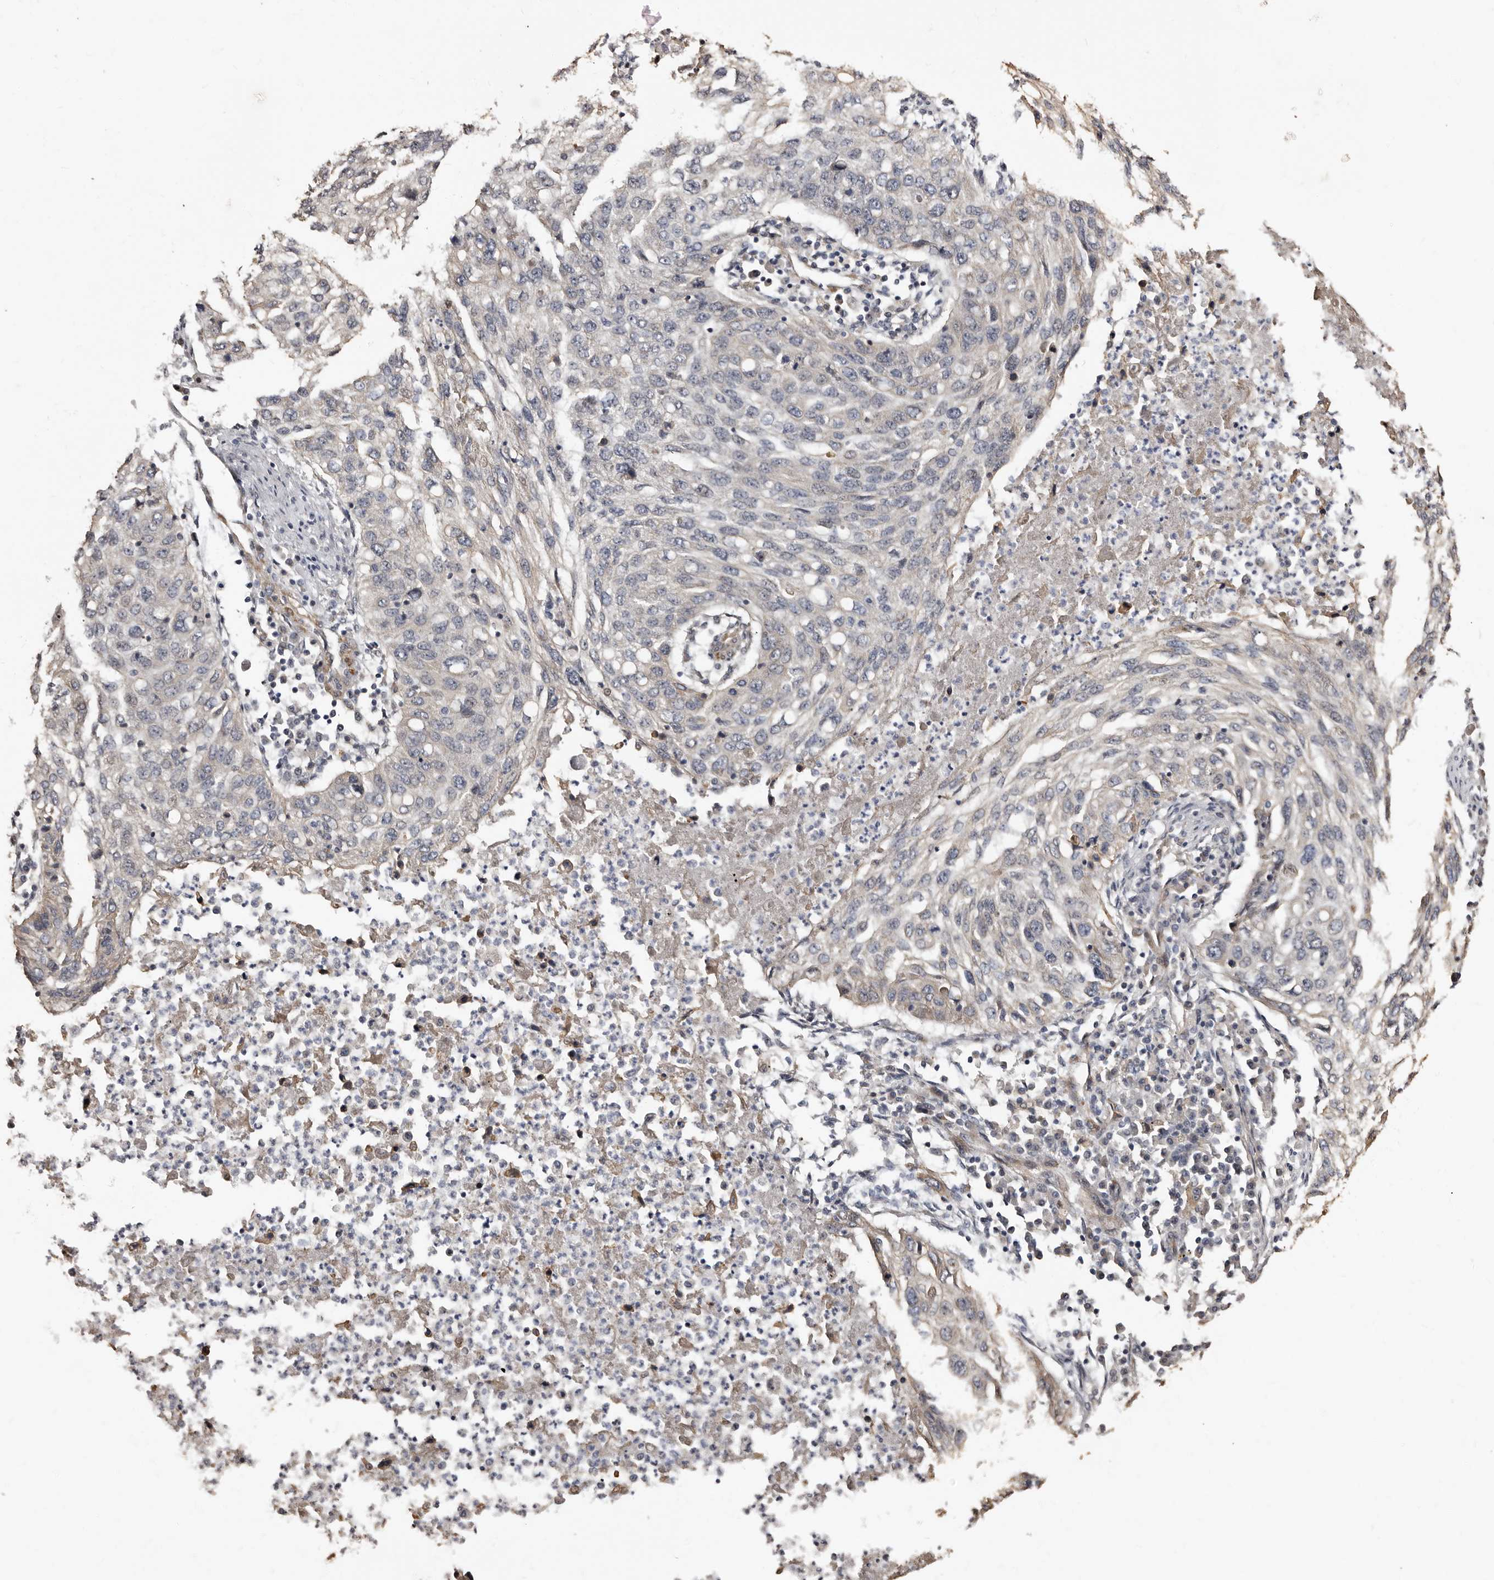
{"staining": {"intensity": "negative", "quantity": "none", "location": "none"}, "tissue": "lung cancer", "cell_type": "Tumor cells", "image_type": "cancer", "snomed": [{"axis": "morphology", "description": "Squamous cell carcinoma, NOS"}, {"axis": "topography", "description": "Lung"}], "caption": "DAB (3,3'-diaminobenzidine) immunohistochemical staining of human lung squamous cell carcinoma demonstrates no significant positivity in tumor cells. Nuclei are stained in blue.", "gene": "TBC1D22B", "patient": {"sex": "female", "age": 63}}